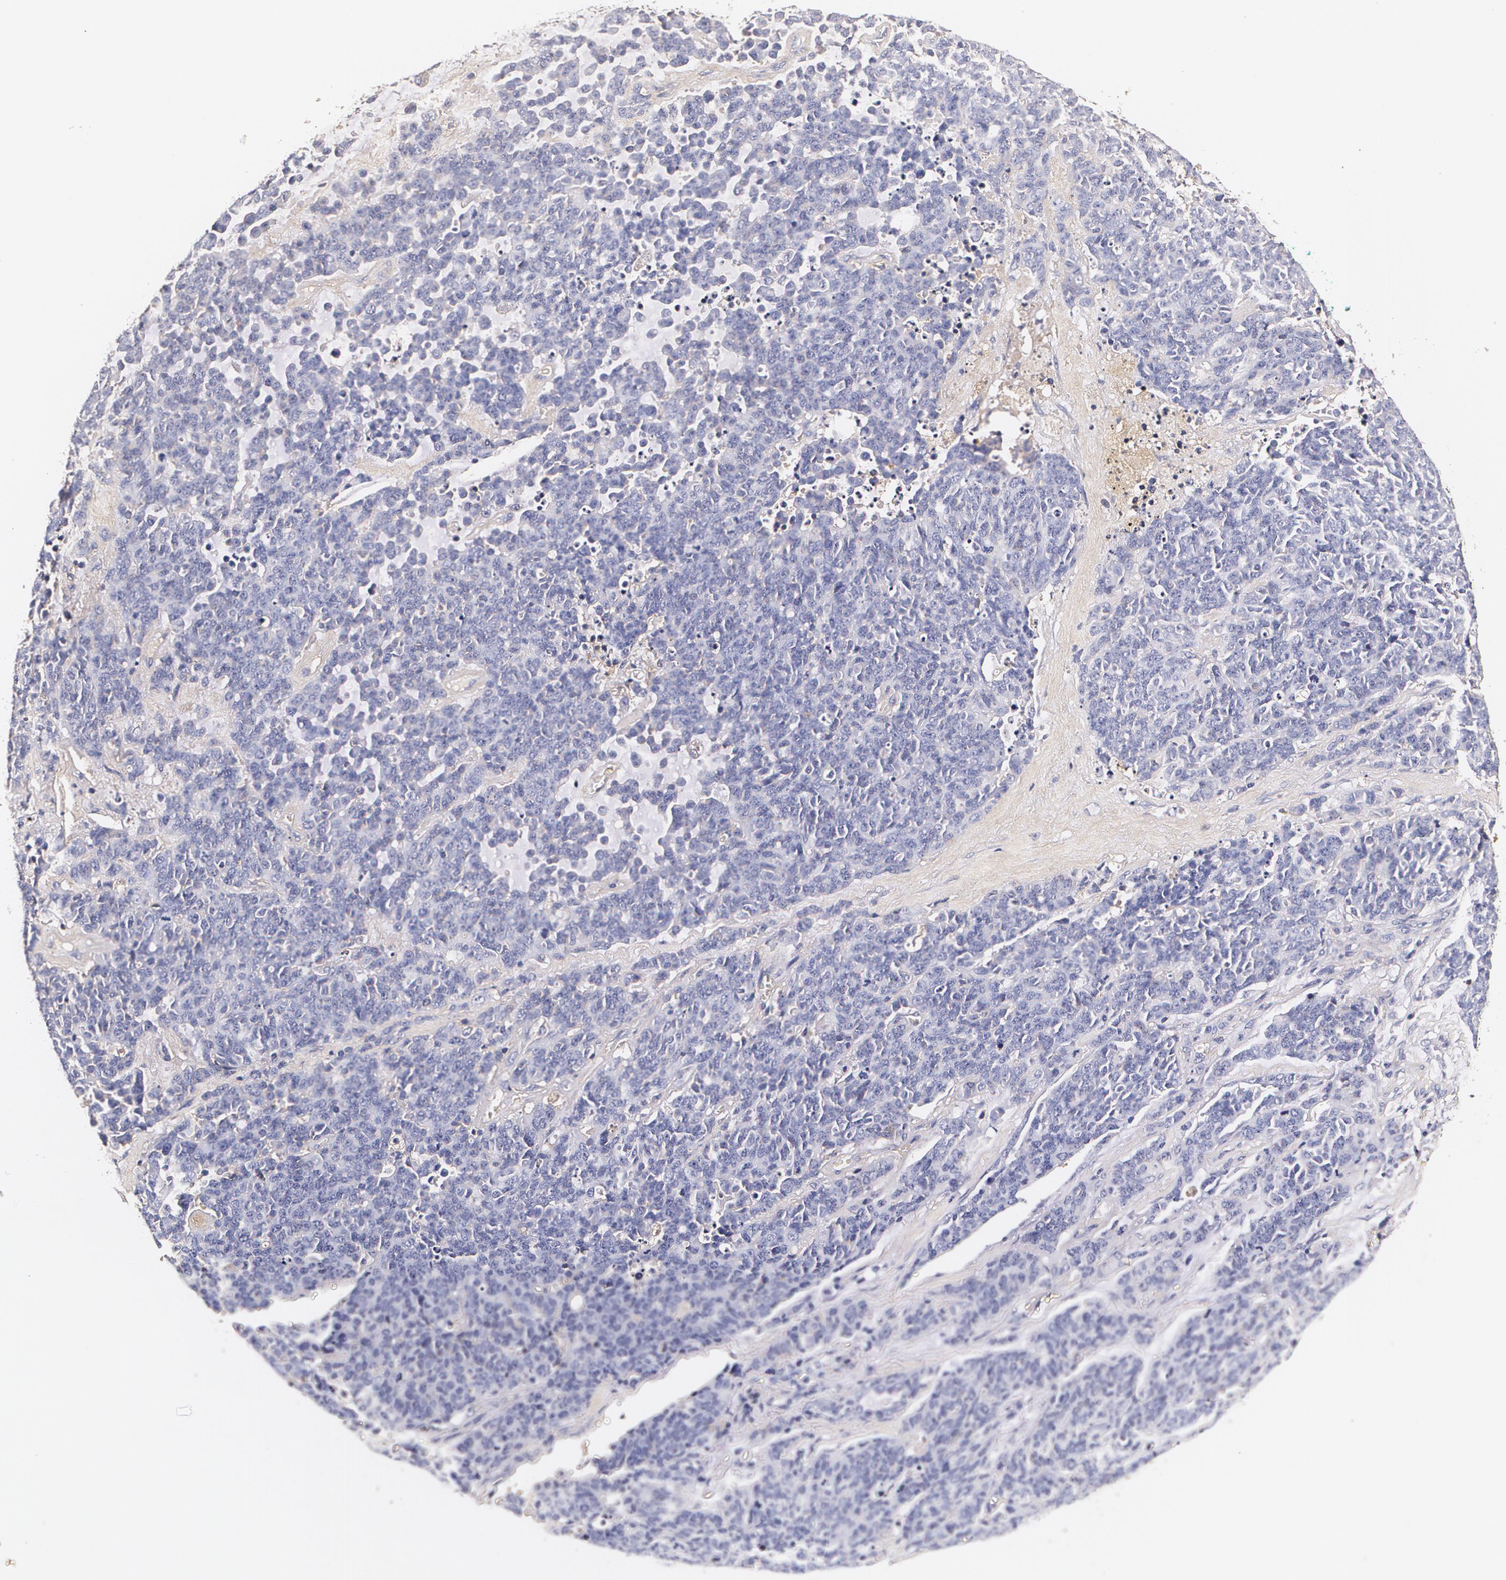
{"staining": {"intensity": "negative", "quantity": "none", "location": "none"}, "tissue": "lung cancer", "cell_type": "Tumor cells", "image_type": "cancer", "snomed": [{"axis": "morphology", "description": "Neoplasm, malignant, NOS"}, {"axis": "topography", "description": "Lung"}], "caption": "Immunohistochemistry of neoplasm (malignant) (lung) exhibits no positivity in tumor cells.", "gene": "TTR", "patient": {"sex": "female", "age": 58}}